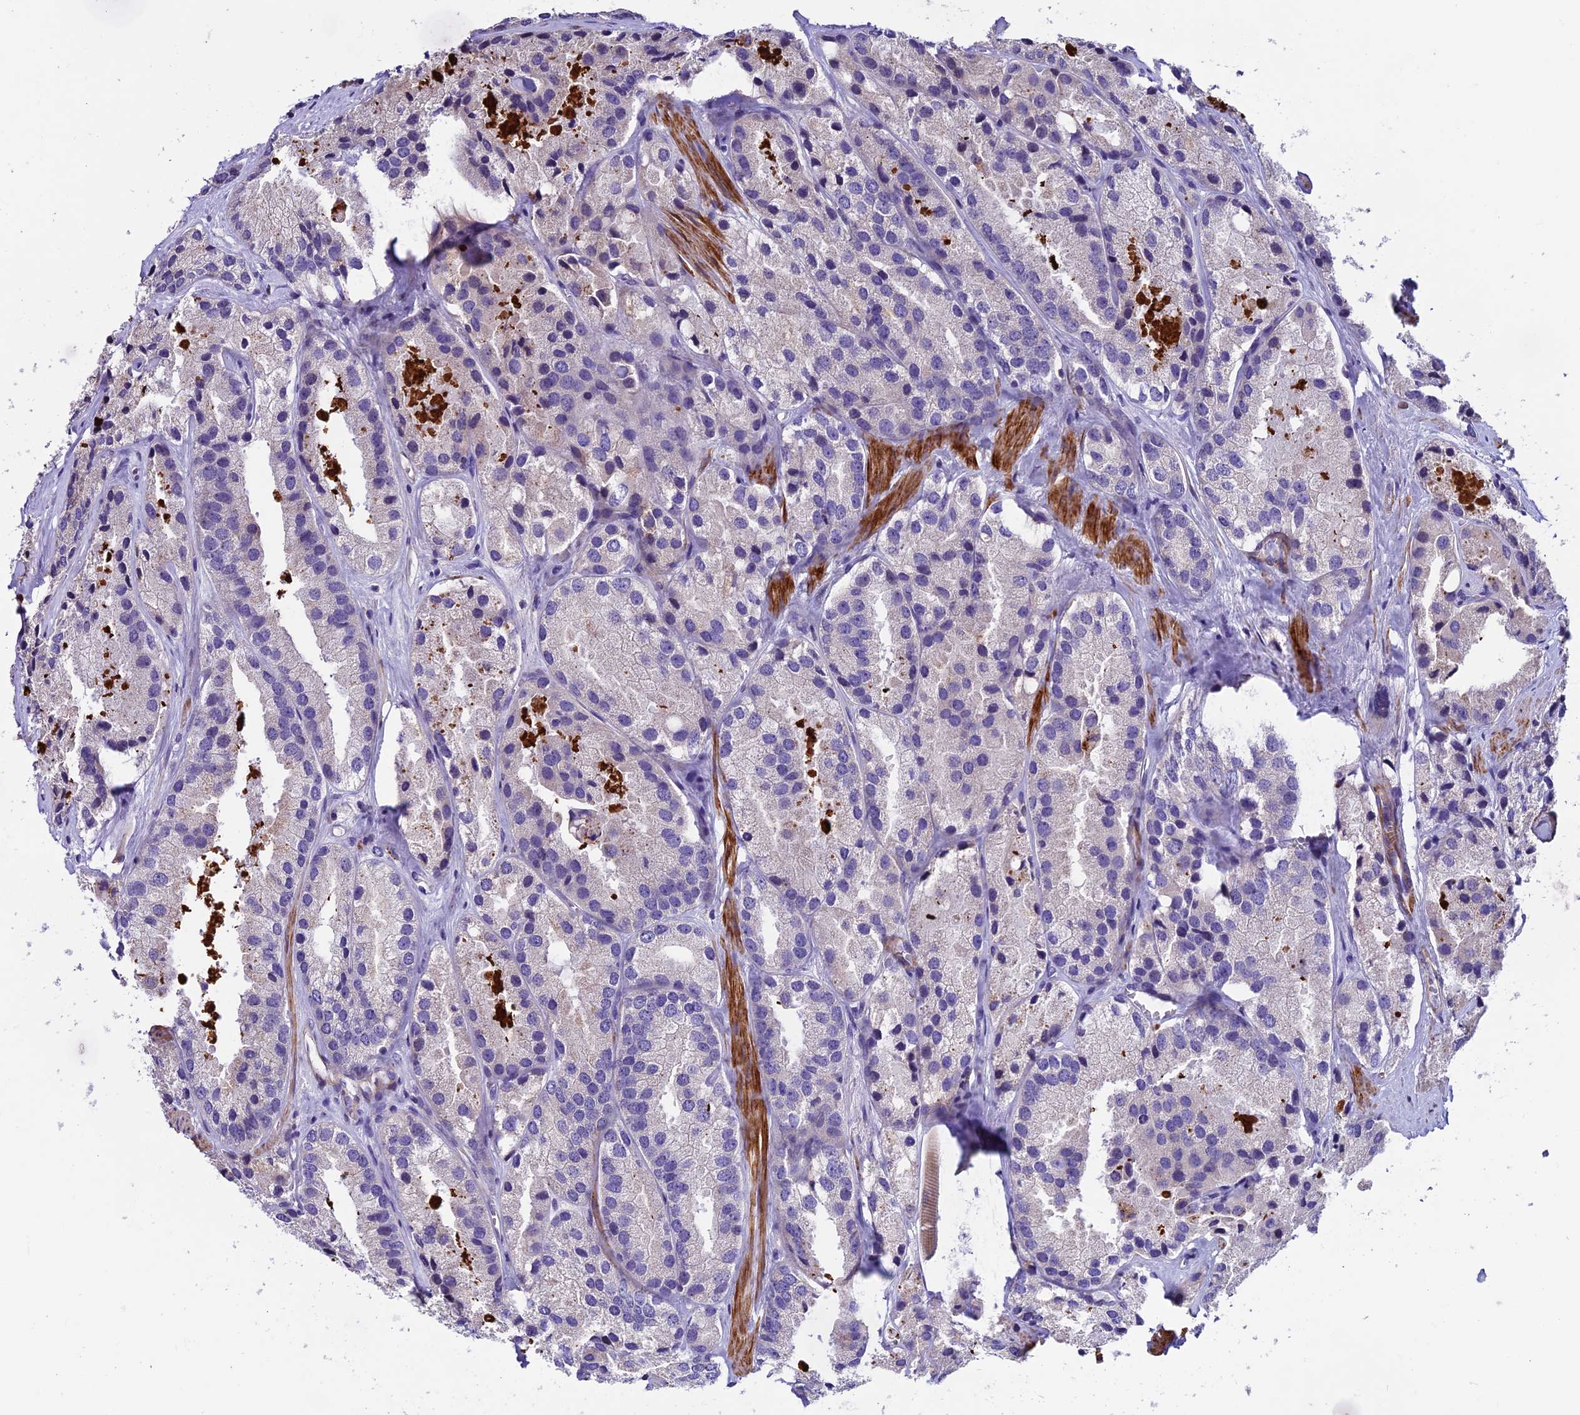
{"staining": {"intensity": "negative", "quantity": "none", "location": "none"}, "tissue": "prostate cancer", "cell_type": "Tumor cells", "image_type": "cancer", "snomed": [{"axis": "morphology", "description": "Adenocarcinoma, High grade"}, {"axis": "topography", "description": "Prostate"}], "caption": "Immunohistochemistry of human high-grade adenocarcinoma (prostate) displays no positivity in tumor cells.", "gene": "FAM178B", "patient": {"sex": "male", "age": 66}}